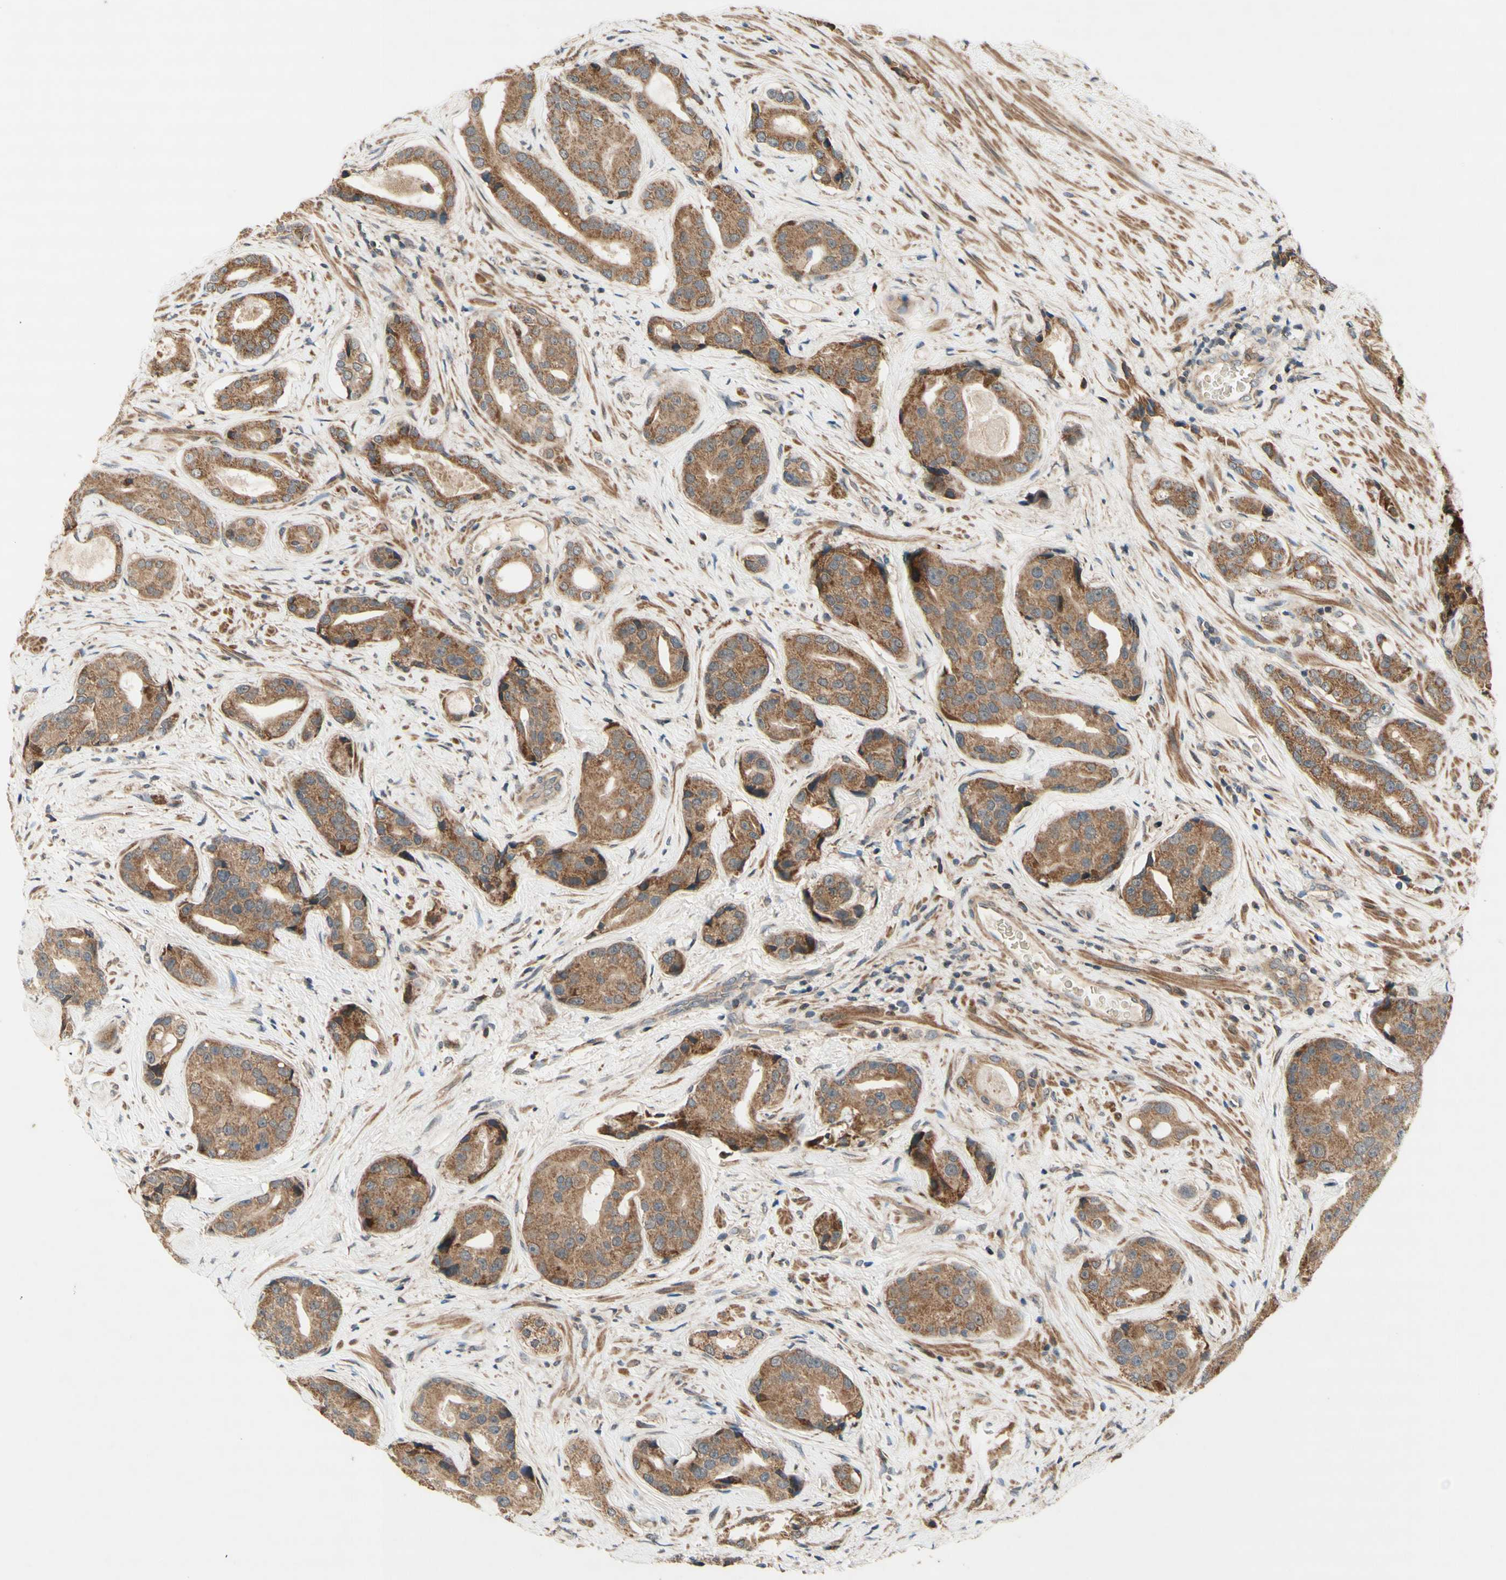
{"staining": {"intensity": "moderate", "quantity": ">75%", "location": "cytoplasmic/membranous"}, "tissue": "prostate cancer", "cell_type": "Tumor cells", "image_type": "cancer", "snomed": [{"axis": "morphology", "description": "Adenocarcinoma, High grade"}, {"axis": "topography", "description": "Prostate"}], "caption": "A brown stain highlights moderate cytoplasmic/membranous expression of a protein in adenocarcinoma (high-grade) (prostate) tumor cells. (DAB (3,3'-diaminobenzidine) IHC, brown staining for protein, blue staining for nuclei).", "gene": "DDOST", "patient": {"sex": "male", "age": 71}}